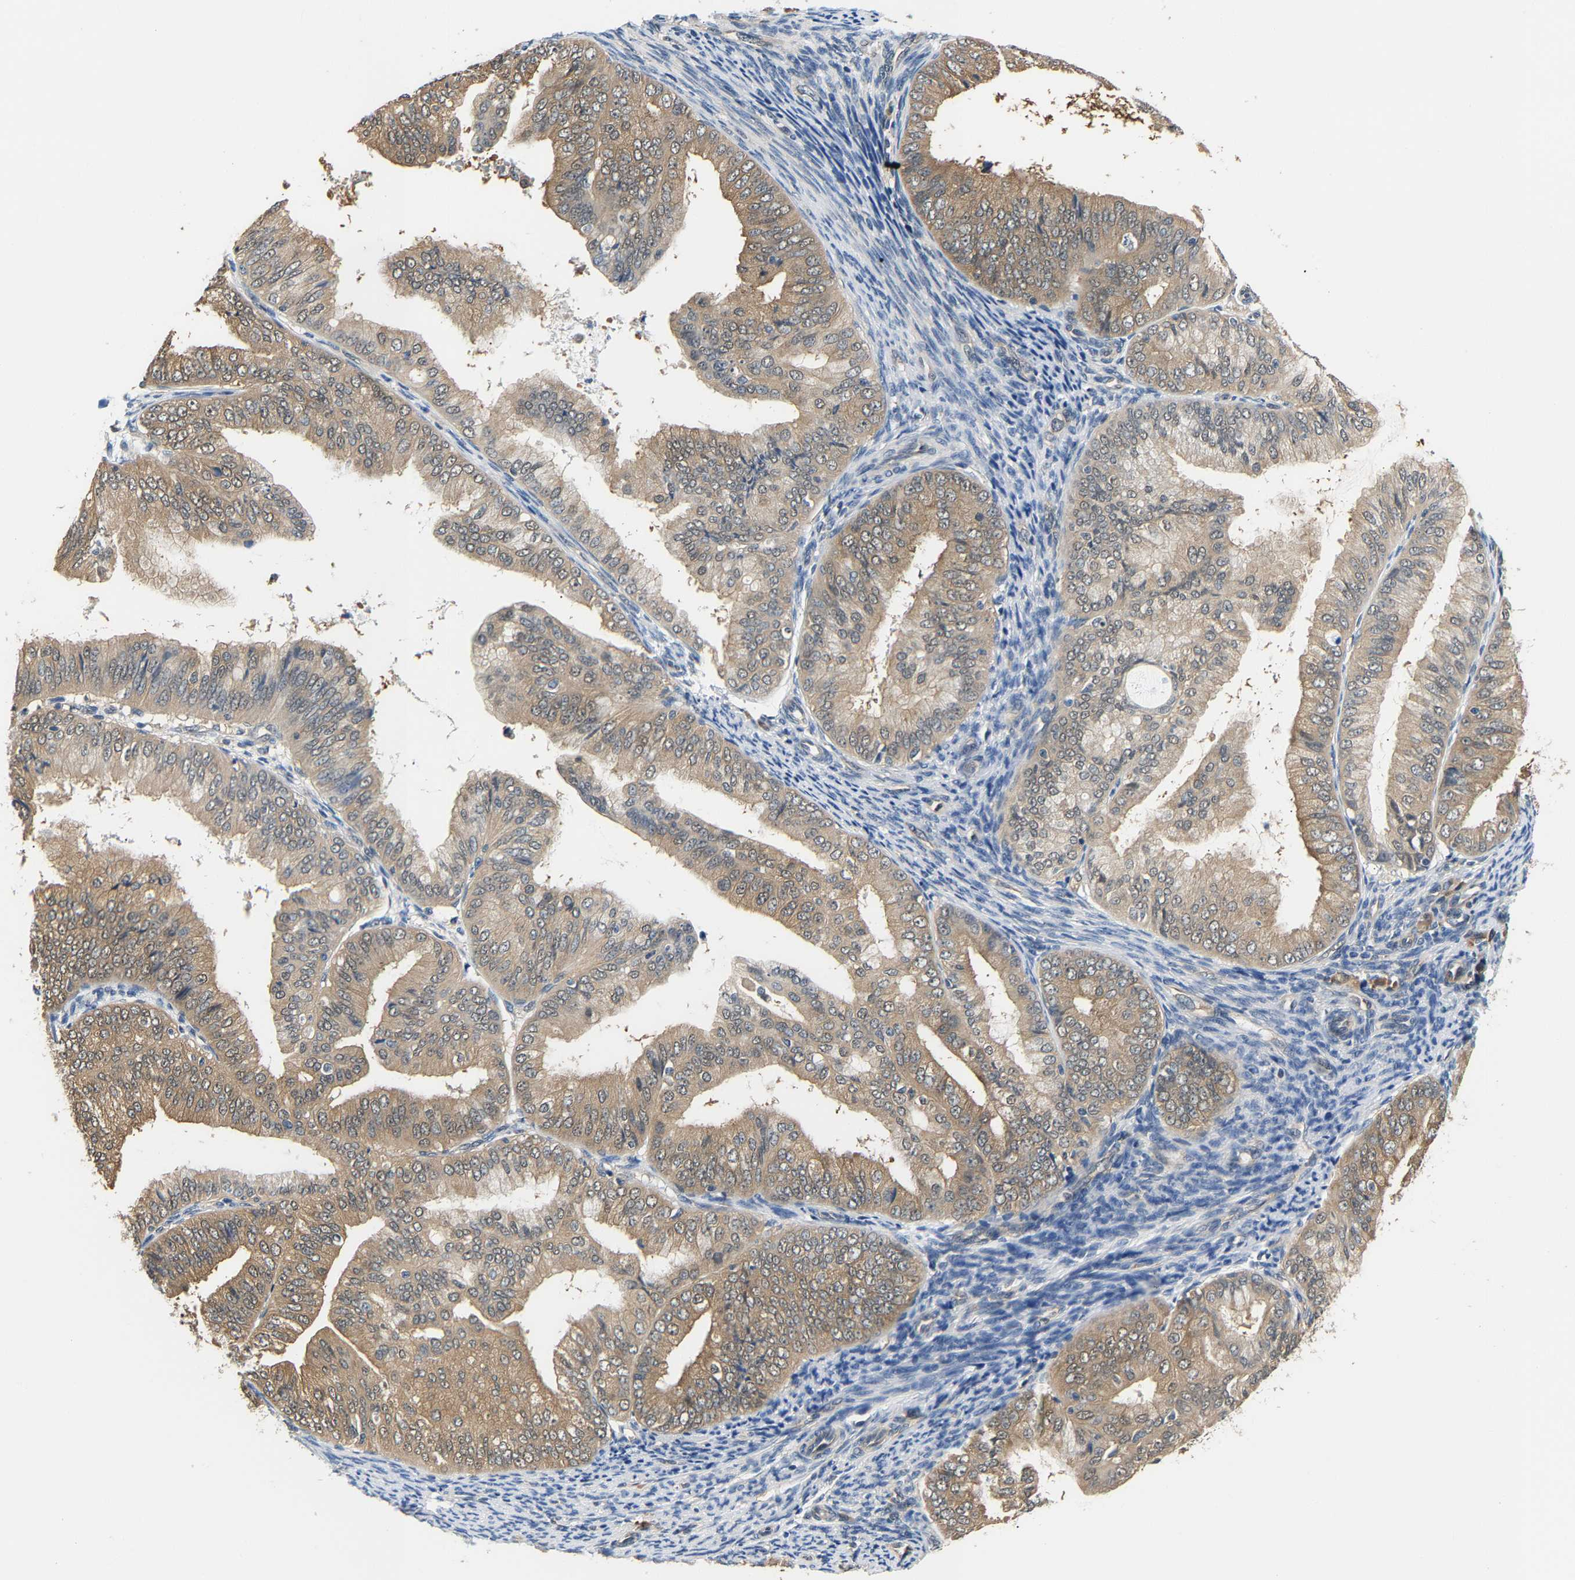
{"staining": {"intensity": "moderate", "quantity": ">75%", "location": "cytoplasmic/membranous"}, "tissue": "endometrial cancer", "cell_type": "Tumor cells", "image_type": "cancer", "snomed": [{"axis": "morphology", "description": "Adenocarcinoma, NOS"}, {"axis": "topography", "description": "Endometrium"}], "caption": "Brown immunohistochemical staining in endometrial adenocarcinoma demonstrates moderate cytoplasmic/membranous expression in about >75% of tumor cells.", "gene": "ARHGEF12", "patient": {"sex": "female", "age": 63}}